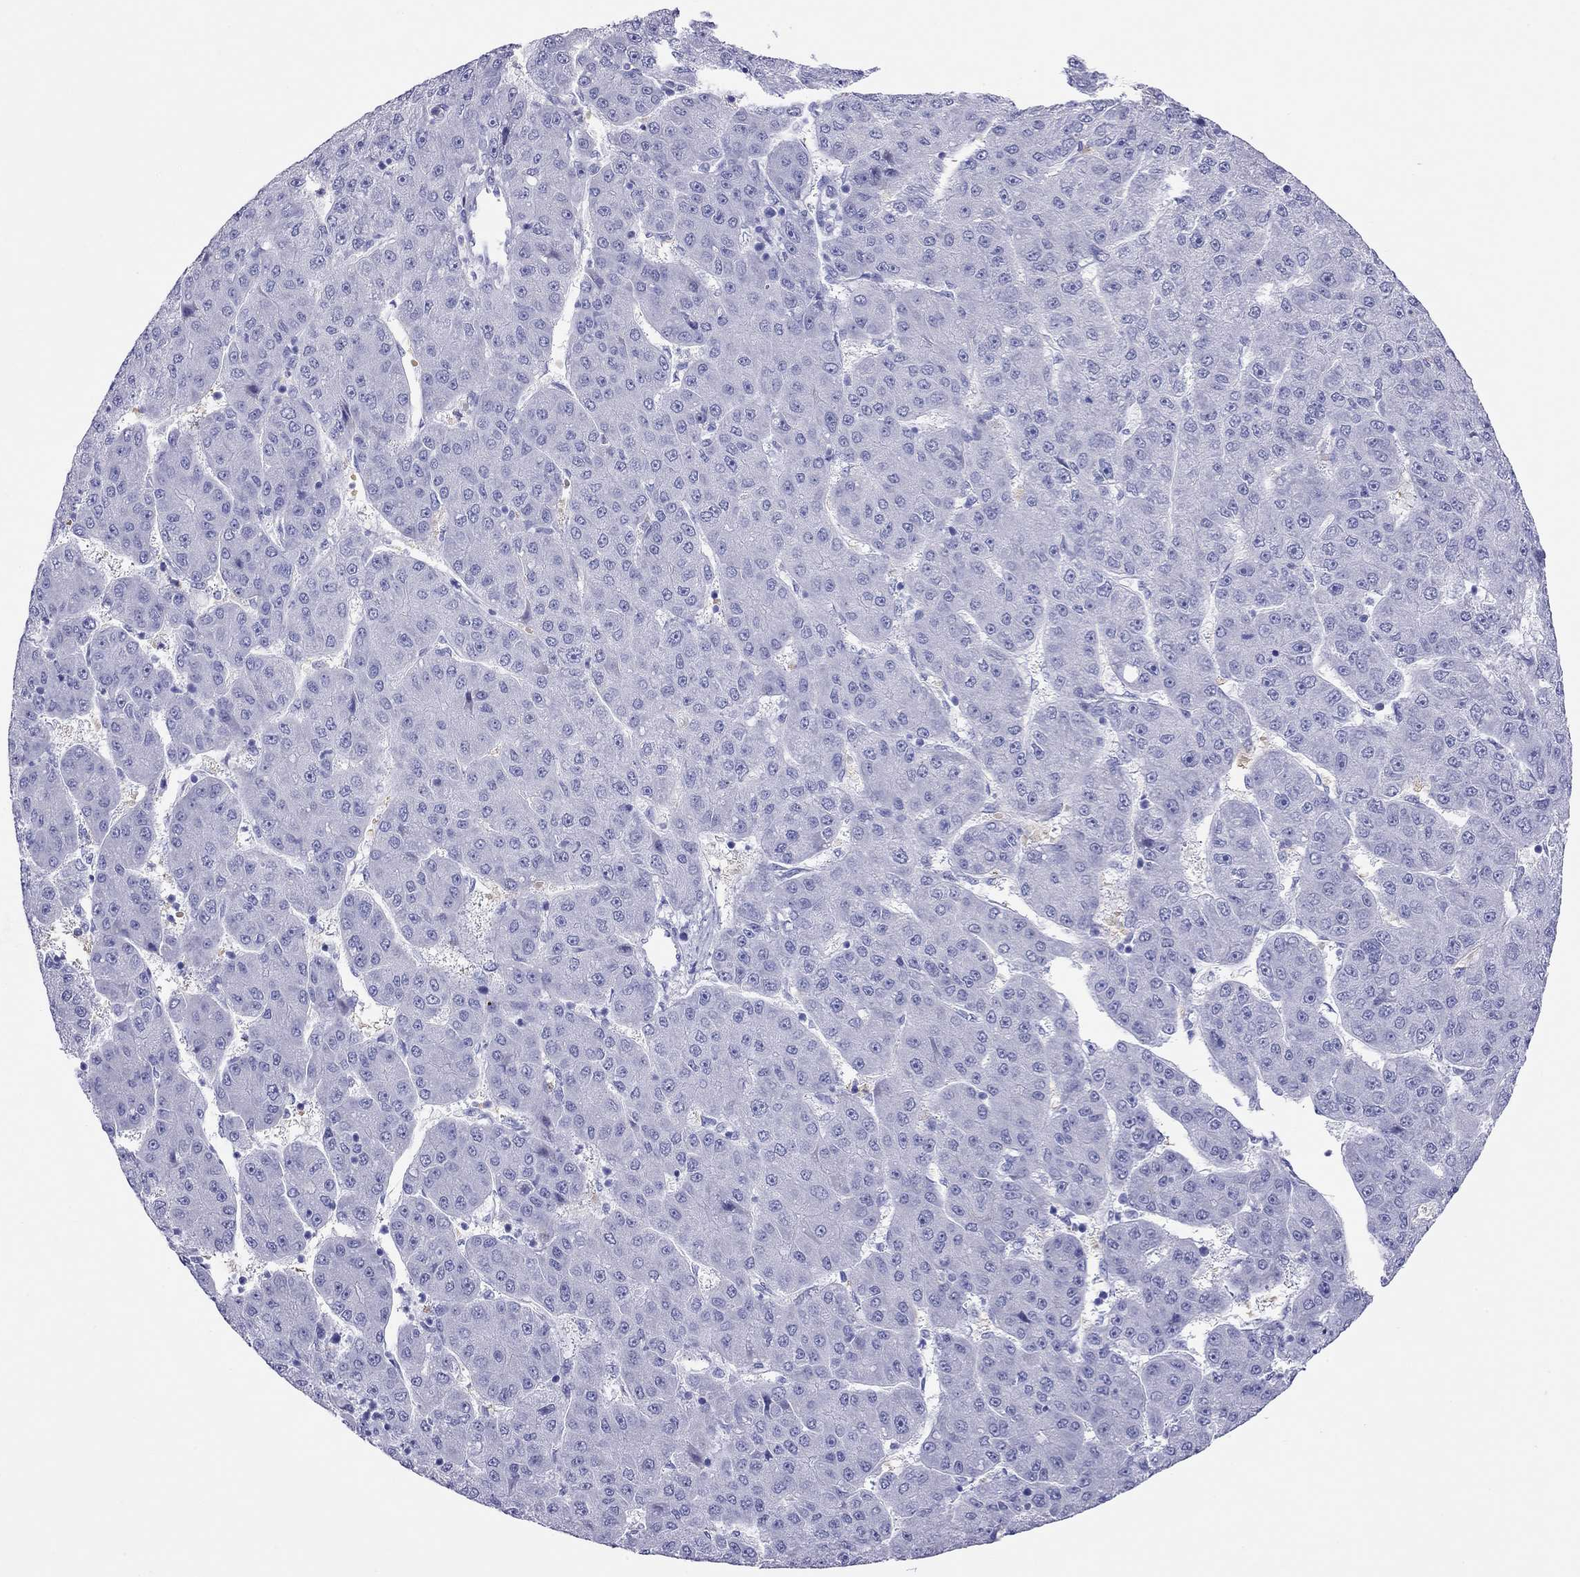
{"staining": {"intensity": "negative", "quantity": "none", "location": "none"}, "tissue": "liver cancer", "cell_type": "Tumor cells", "image_type": "cancer", "snomed": [{"axis": "morphology", "description": "Carcinoma, Hepatocellular, NOS"}, {"axis": "topography", "description": "Liver"}], "caption": "IHC histopathology image of neoplastic tissue: liver hepatocellular carcinoma stained with DAB shows no significant protein expression in tumor cells. The staining is performed using DAB brown chromogen with nuclei counter-stained in using hematoxylin.", "gene": "PTPRN", "patient": {"sex": "male", "age": 67}}